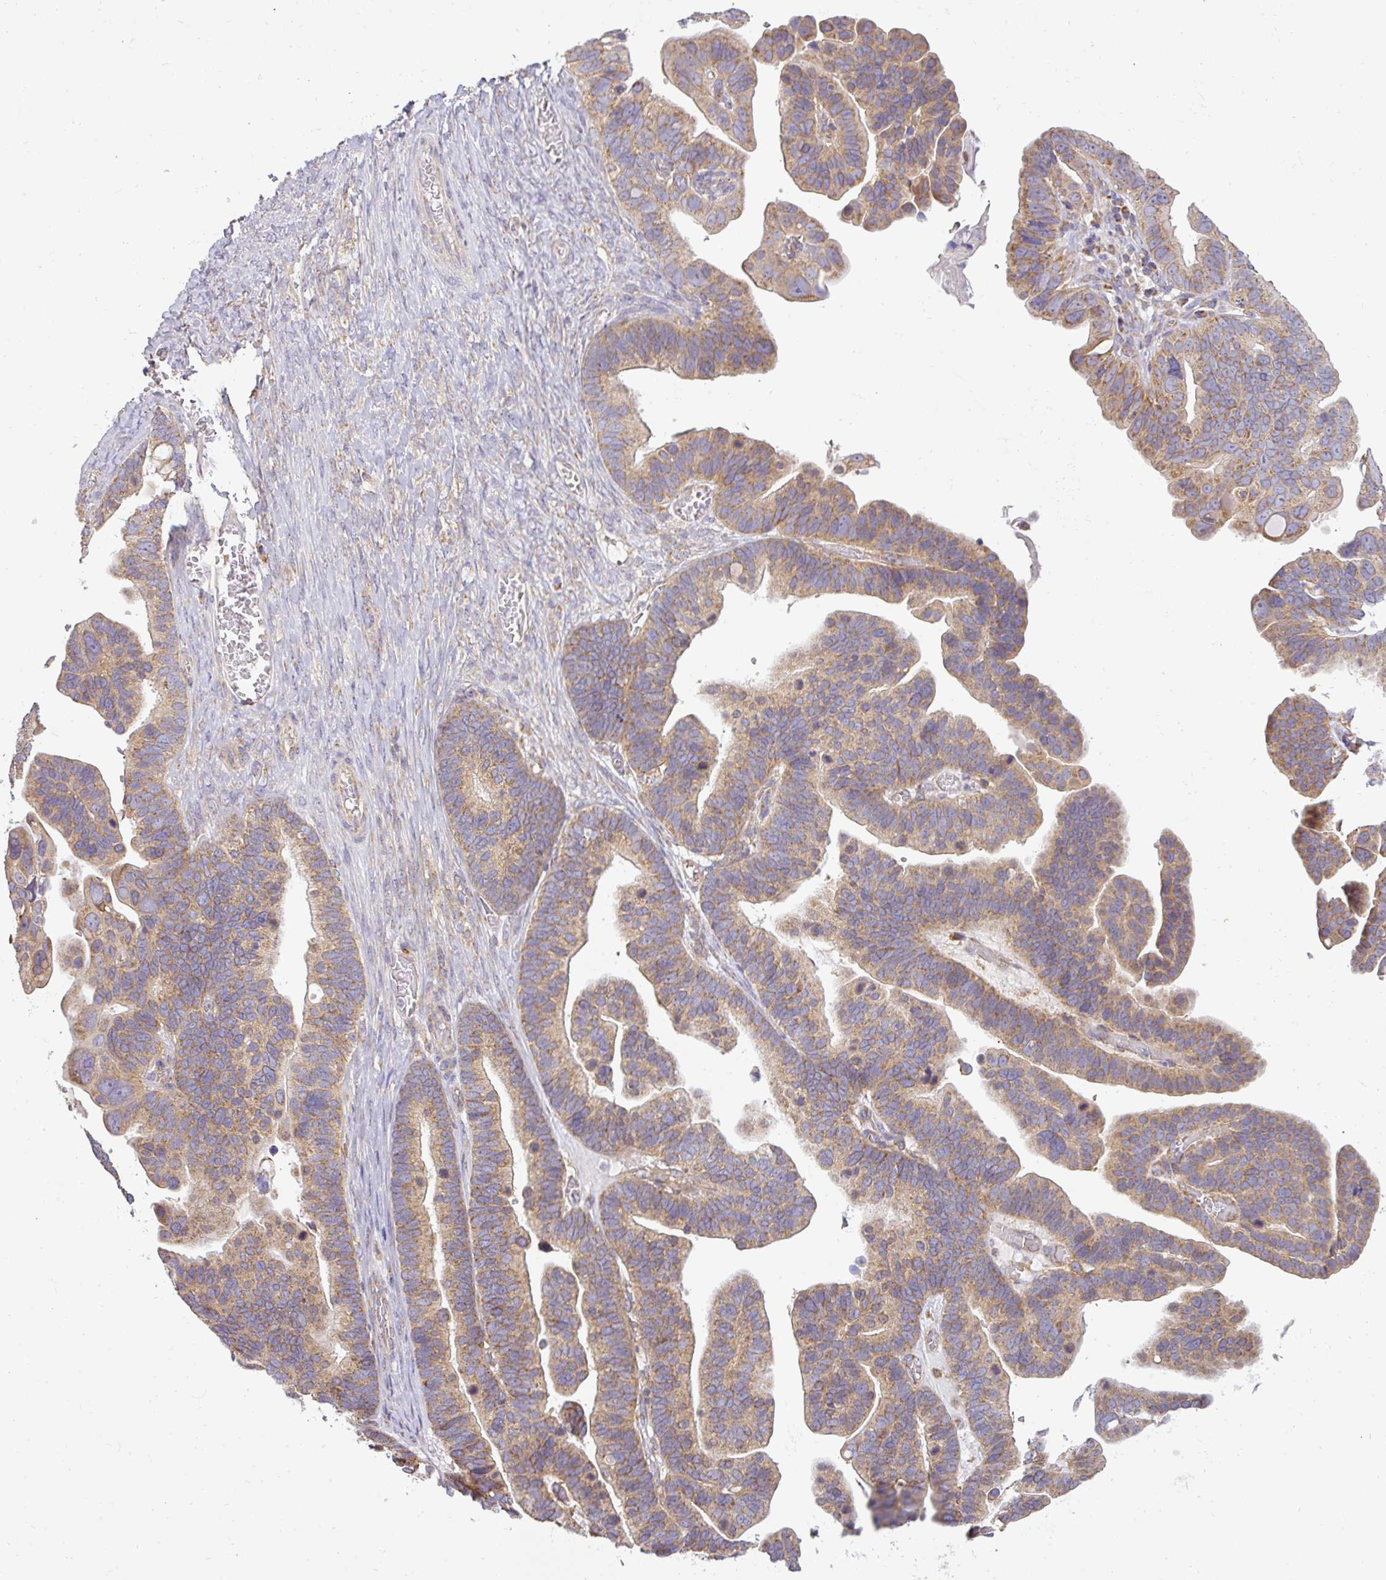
{"staining": {"intensity": "moderate", "quantity": ">75%", "location": "cytoplasmic/membranous"}, "tissue": "ovarian cancer", "cell_type": "Tumor cells", "image_type": "cancer", "snomed": [{"axis": "morphology", "description": "Cystadenocarcinoma, serous, NOS"}, {"axis": "topography", "description": "Ovary"}], "caption": "High-magnification brightfield microscopy of serous cystadenocarcinoma (ovarian) stained with DAB (3,3'-diaminobenzidine) (brown) and counterstained with hematoxylin (blue). tumor cells exhibit moderate cytoplasmic/membranous positivity is appreciated in approximately>75% of cells. (Brightfield microscopy of DAB IHC at high magnification).", "gene": "ZNF211", "patient": {"sex": "female", "age": 56}}